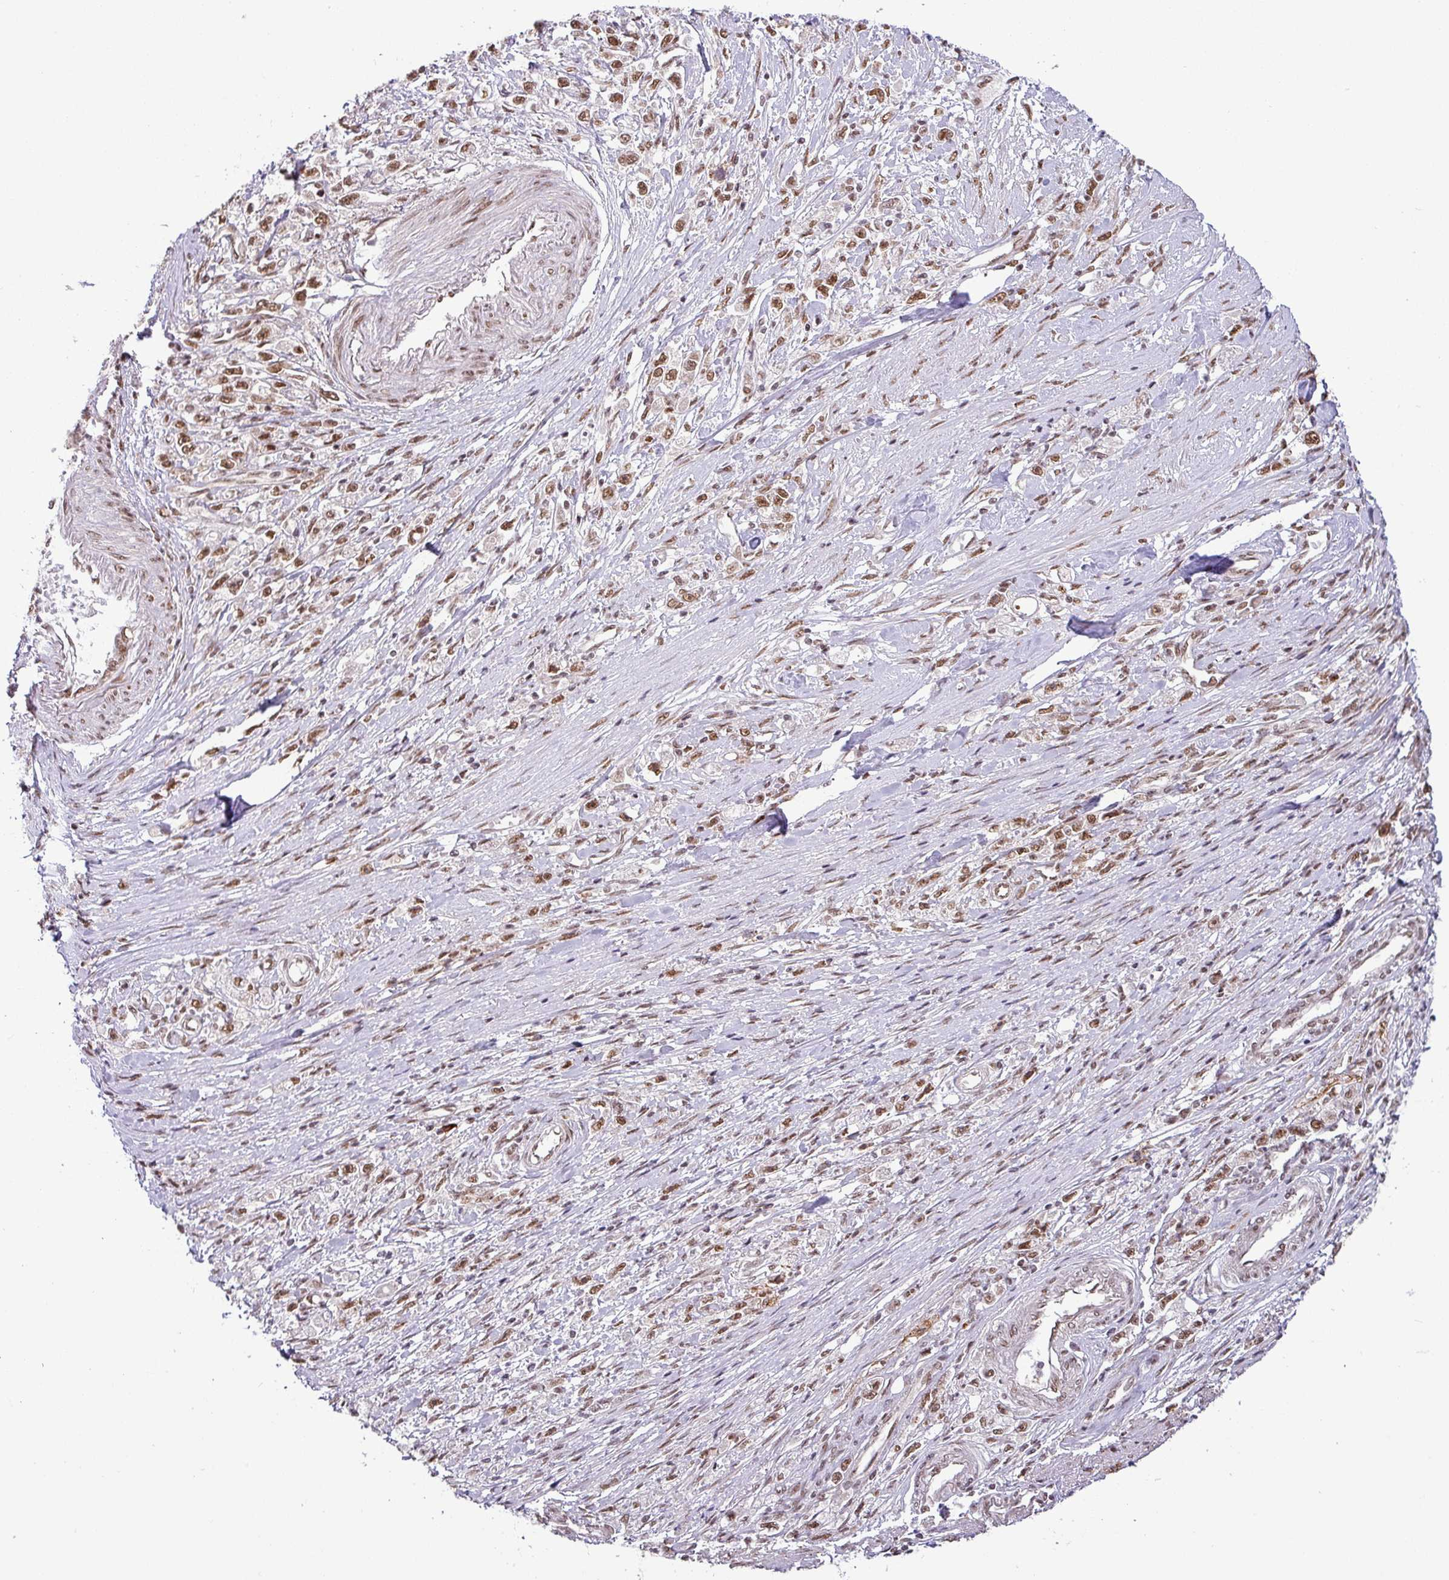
{"staining": {"intensity": "moderate", "quantity": ">75%", "location": "nuclear"}, "tissue": "stomach cancer", "cell_type": "Tumor cells", "image_type": "cancer", "snomed": [{"axis": "morphology", "description": "Adenocarcinoma, NOS"}, {"axis": "topography", "description": "Stomach"}], "caption": "A micrograph of adenocarcinoma (stomach) stained for a protein demonstrates moderate nuclear brown staining in tumor cells.", "gene": "SRSF2", "patient": {"sex": "female", "age": 59}}